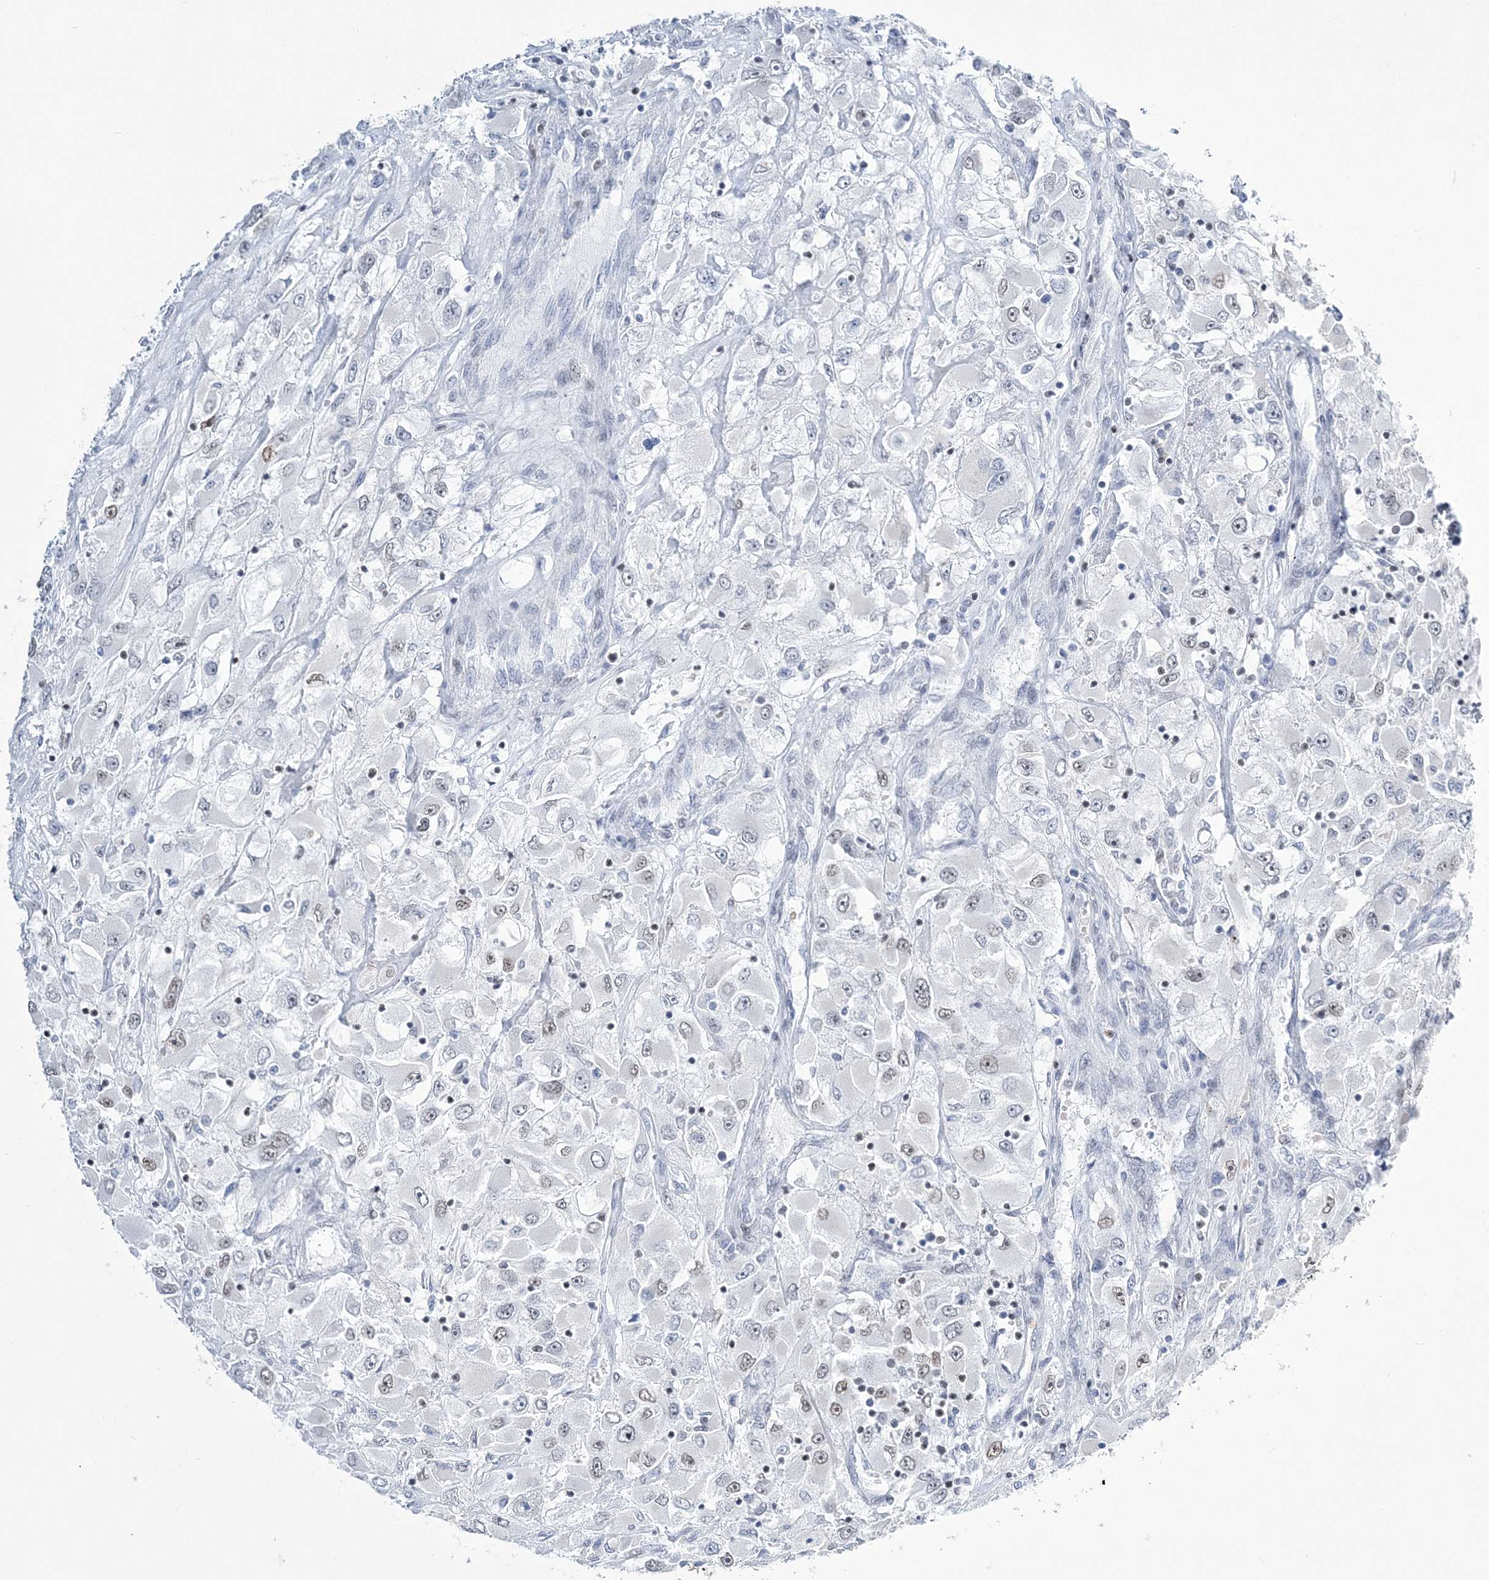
{"staining": {"intensity": "negative", "quantity": "none", "location": "none"}, "tissue": "renal cancer", "cell_type": "Tumor cells", "image_type": "cancer", "snomed": [{"axis": "morphology", "description": "Adenocarcinoma, NOS"}, {"axis": "topography", "description": "Kidney"}], "caption": "There is no significant positivity in tumor cells of renal adenocarcinoma.", "gene": "ZBTB7A", "patient": {"sex": "female", "age": 52}}